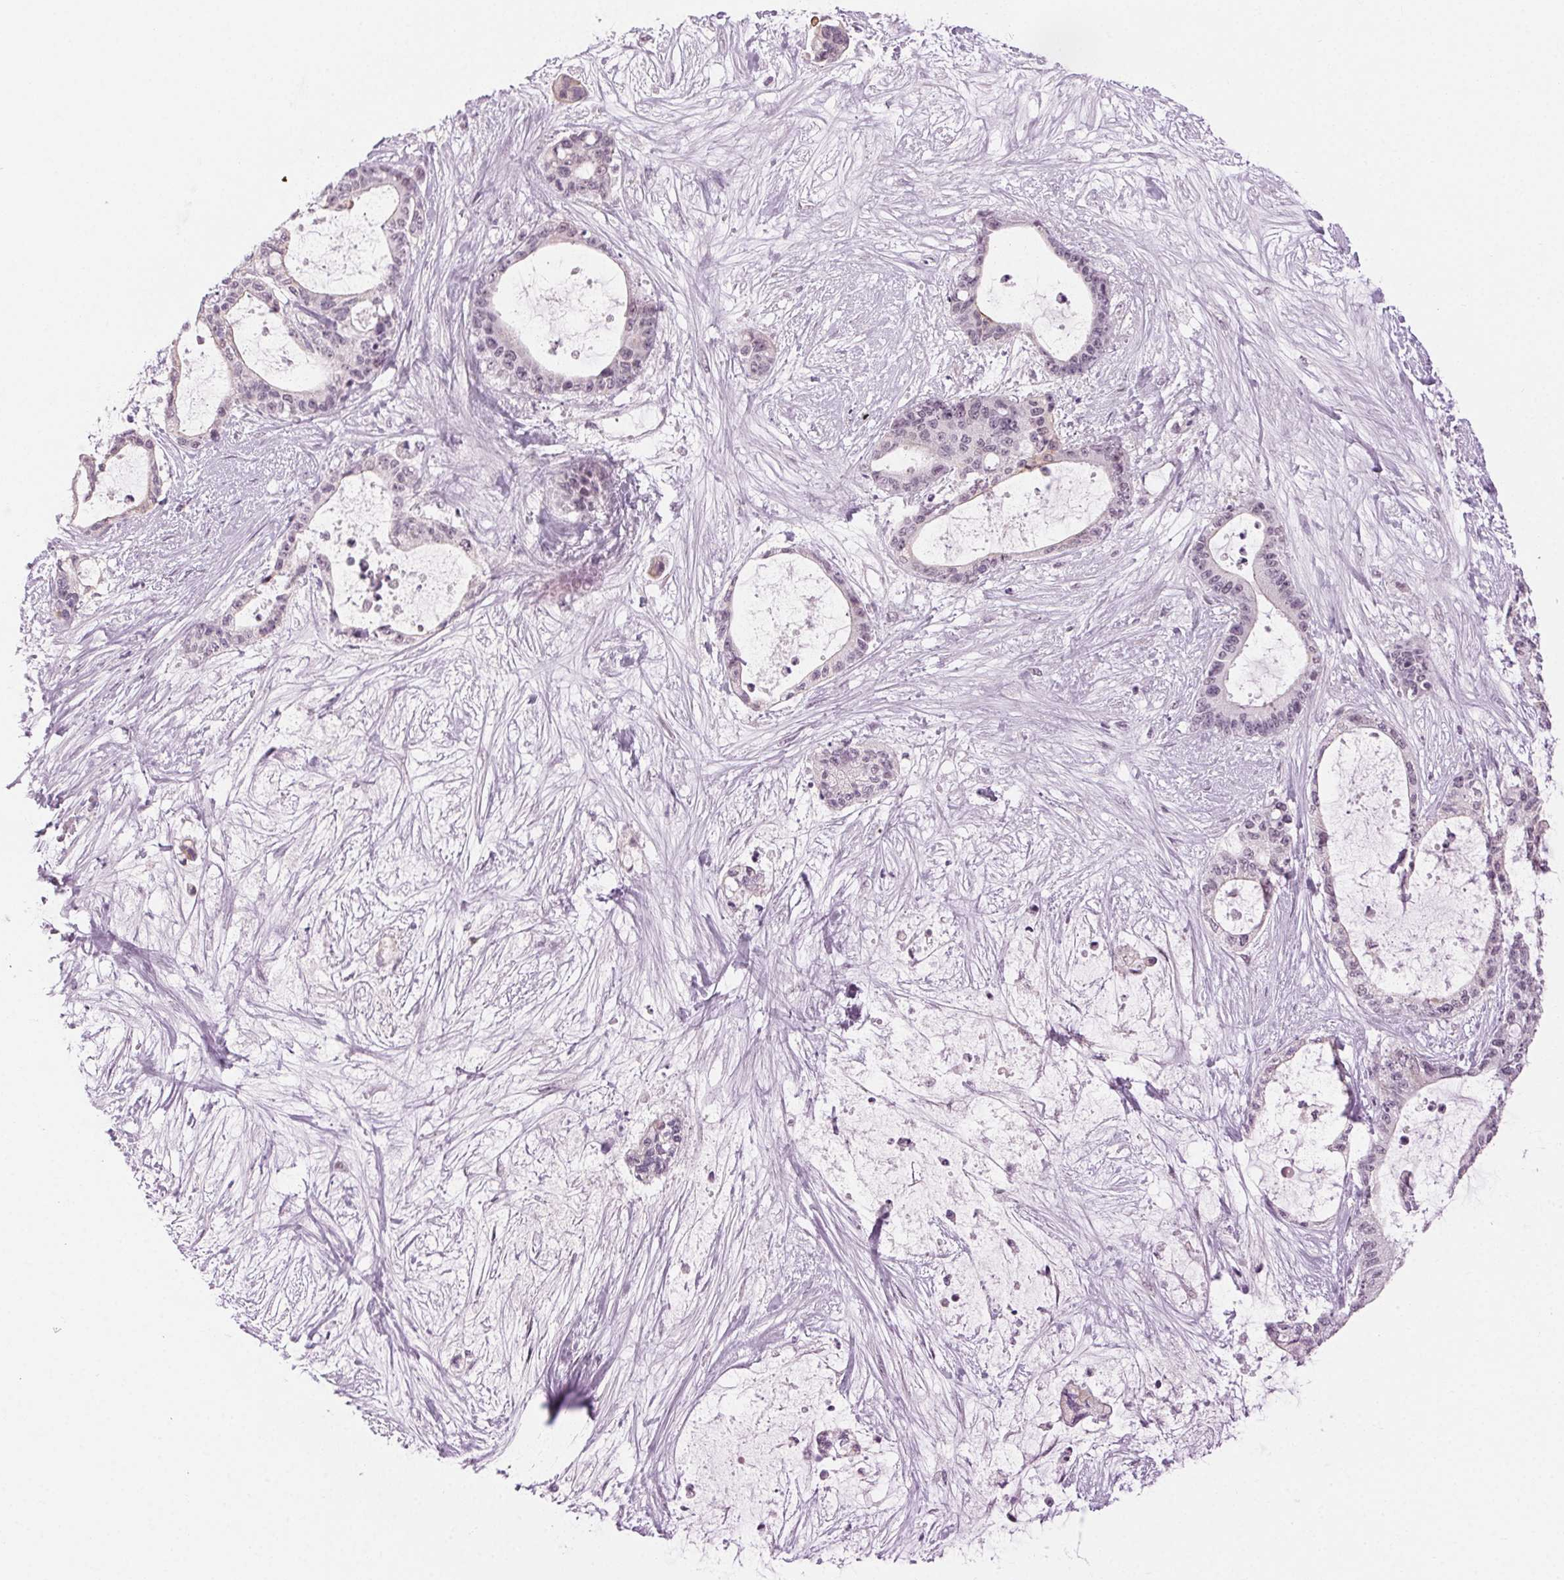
{"staining": {"intensity": "negative", "quantity": "none", "location": "none"}, "tissue": "liver cancer", "cell_type": "Tumor cells", "image_type": "cancer", "snomed": [{"axis": "morphology", "description": "Normal tissue, NOS"}, {"axis": "morphology", "description": "Cholangiocarcinoma"}, {"axis": "topography", "description": "Liver"}, {"axis": "topography", "description": "Peripheral nerve tissue"}], "caption": "This photomicrograph is of liver cholangiocarcinoma stained with IHC to label a protein in brown with the nuclei are counter-stained blue. There is no expression in tumor cells.", "gene": "AIF1L", "patient": {"sex": "female", "age": 73}}